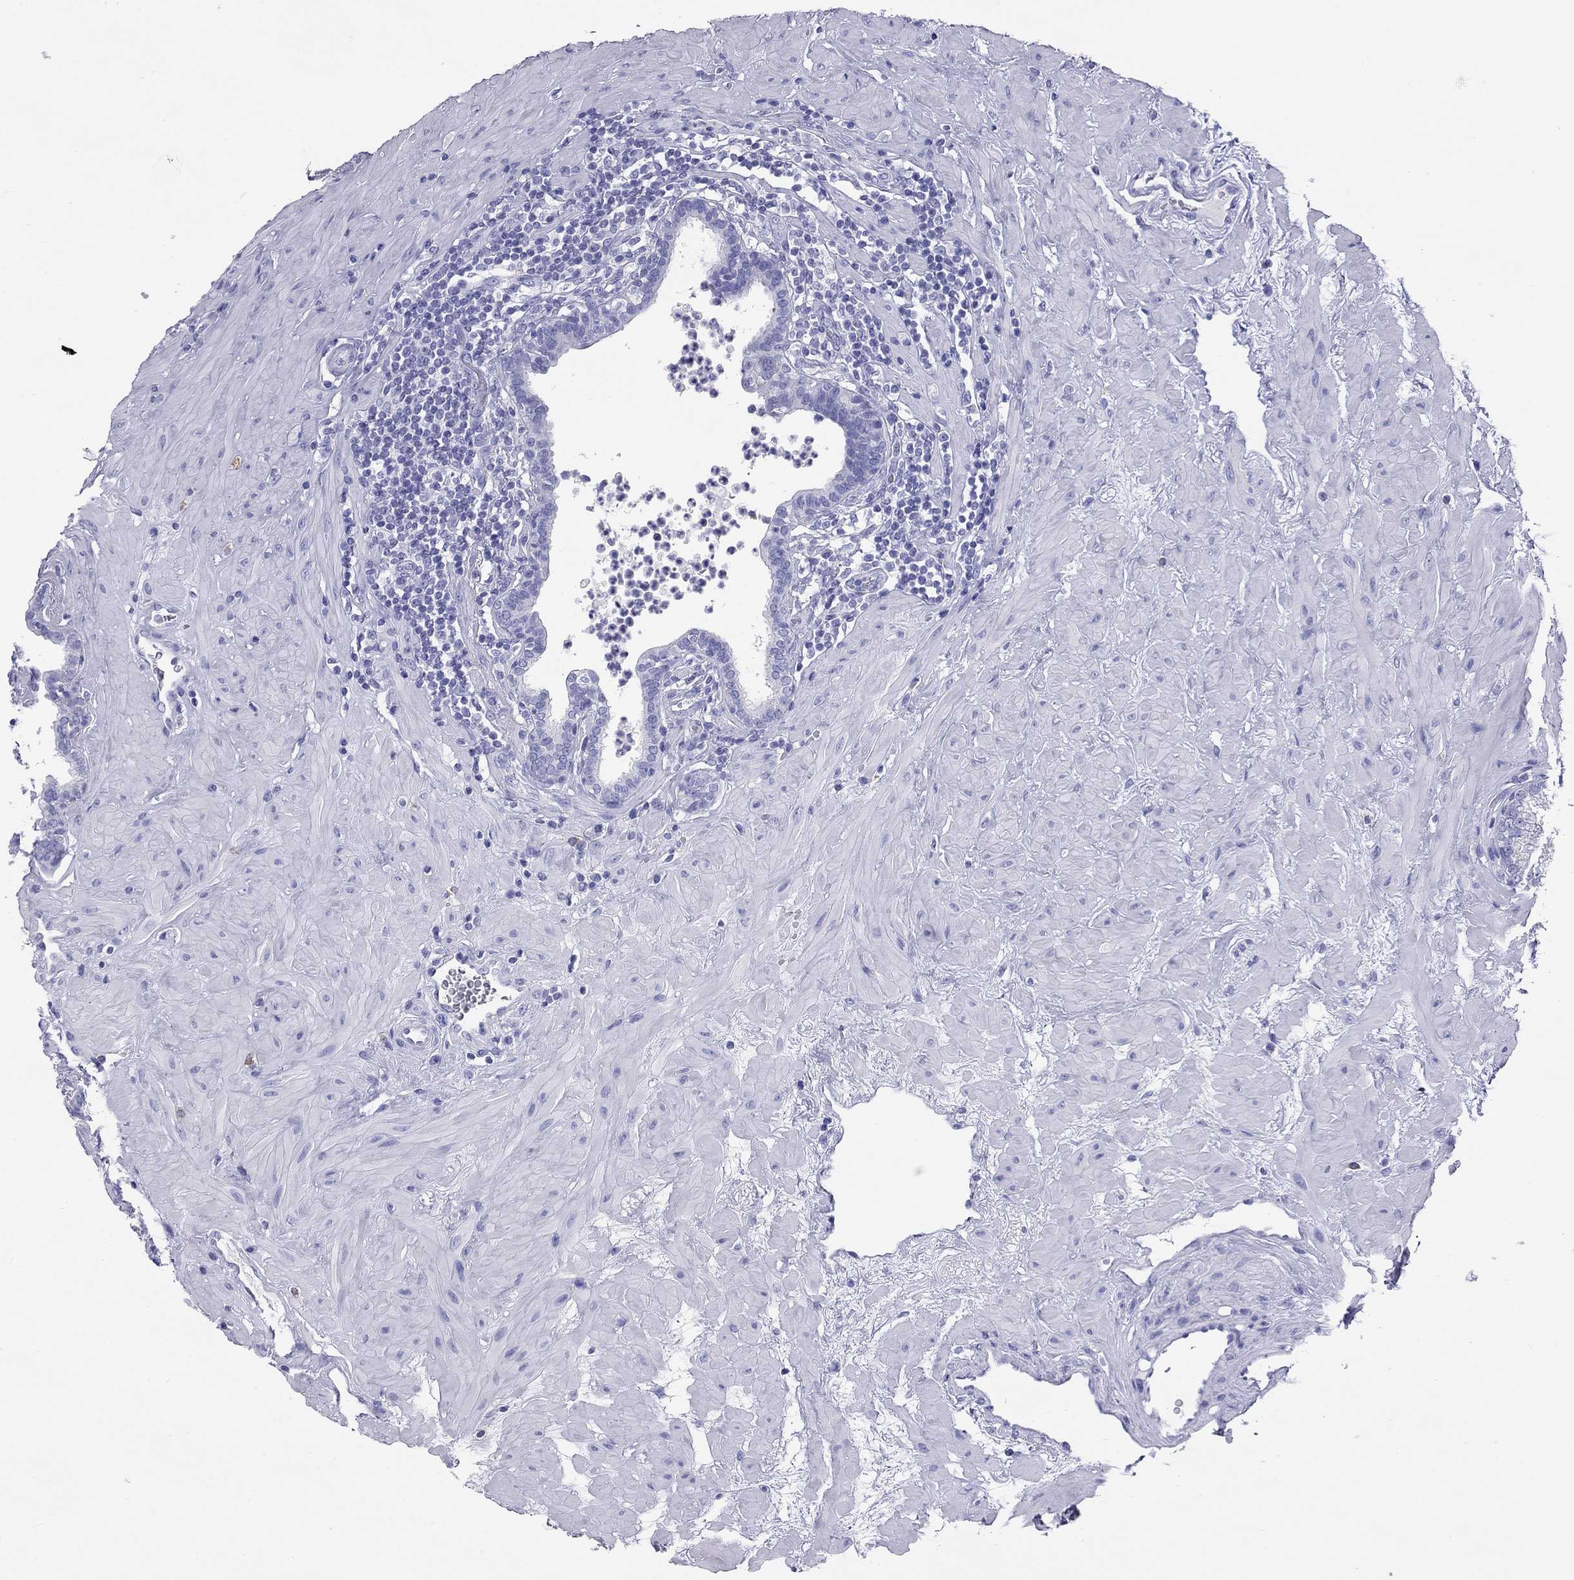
{"staining": {"intensity": "negative", "quantity": "none", "location": "none"}, "tissue": "prostate", "cell_type": "Glandular cells", "image_type": "normal", "snomed": [{"axis": "morphology", "description": "Normal tissue, NOS"}, {"axis": "topography", "description": "Prostate"}], "caption": "Glandular cells show no significant protein positivity in benign prostate. The staining was performed using DAB (3,3'-diaminobenzidine) to visualize the protein expression in brown, while the nuclei were stained in blue with hematoxylin (Magnification: 20x).", "gene": "DPY19L2", "patient": {"sex": "male", "age": 37}}